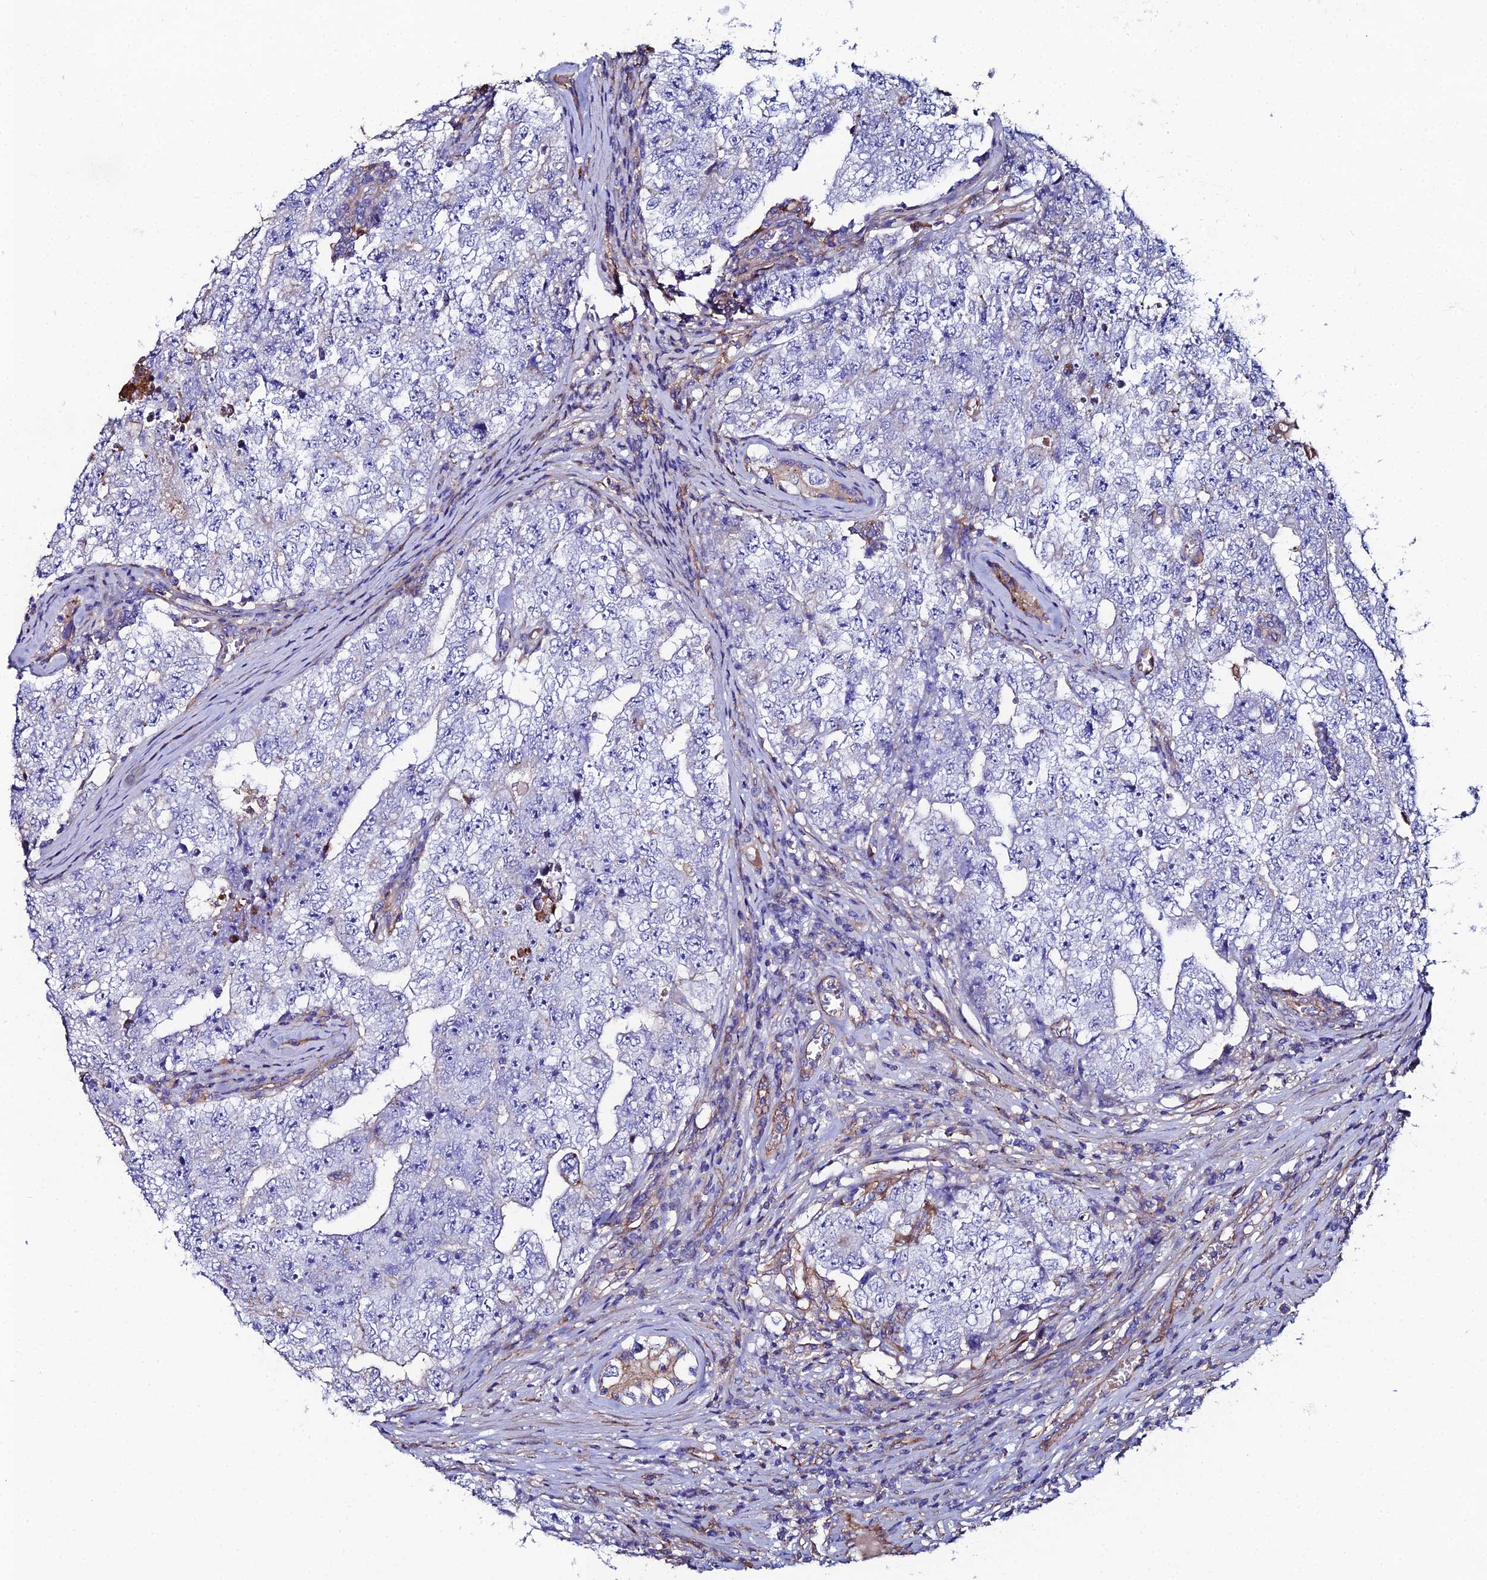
{"staining": {"intensity": "negative", "quantity": "none", "location": "none"}, "tissue": "testis cancer", "cell_type": "Tumor cells", "image_type": "cancer", "snomed": [{"axis": "morphology", "description": "Carcinoma, Embryonal, NOS"}, {"axis": "topography", "description": "Testis"}], "caption": "The IHC image has no significant positivity in tumor cells of testis cancer (embryonal carcinoma) tissue.", "gene": "C6", "patient": {"sex": "male", "age": 17}}